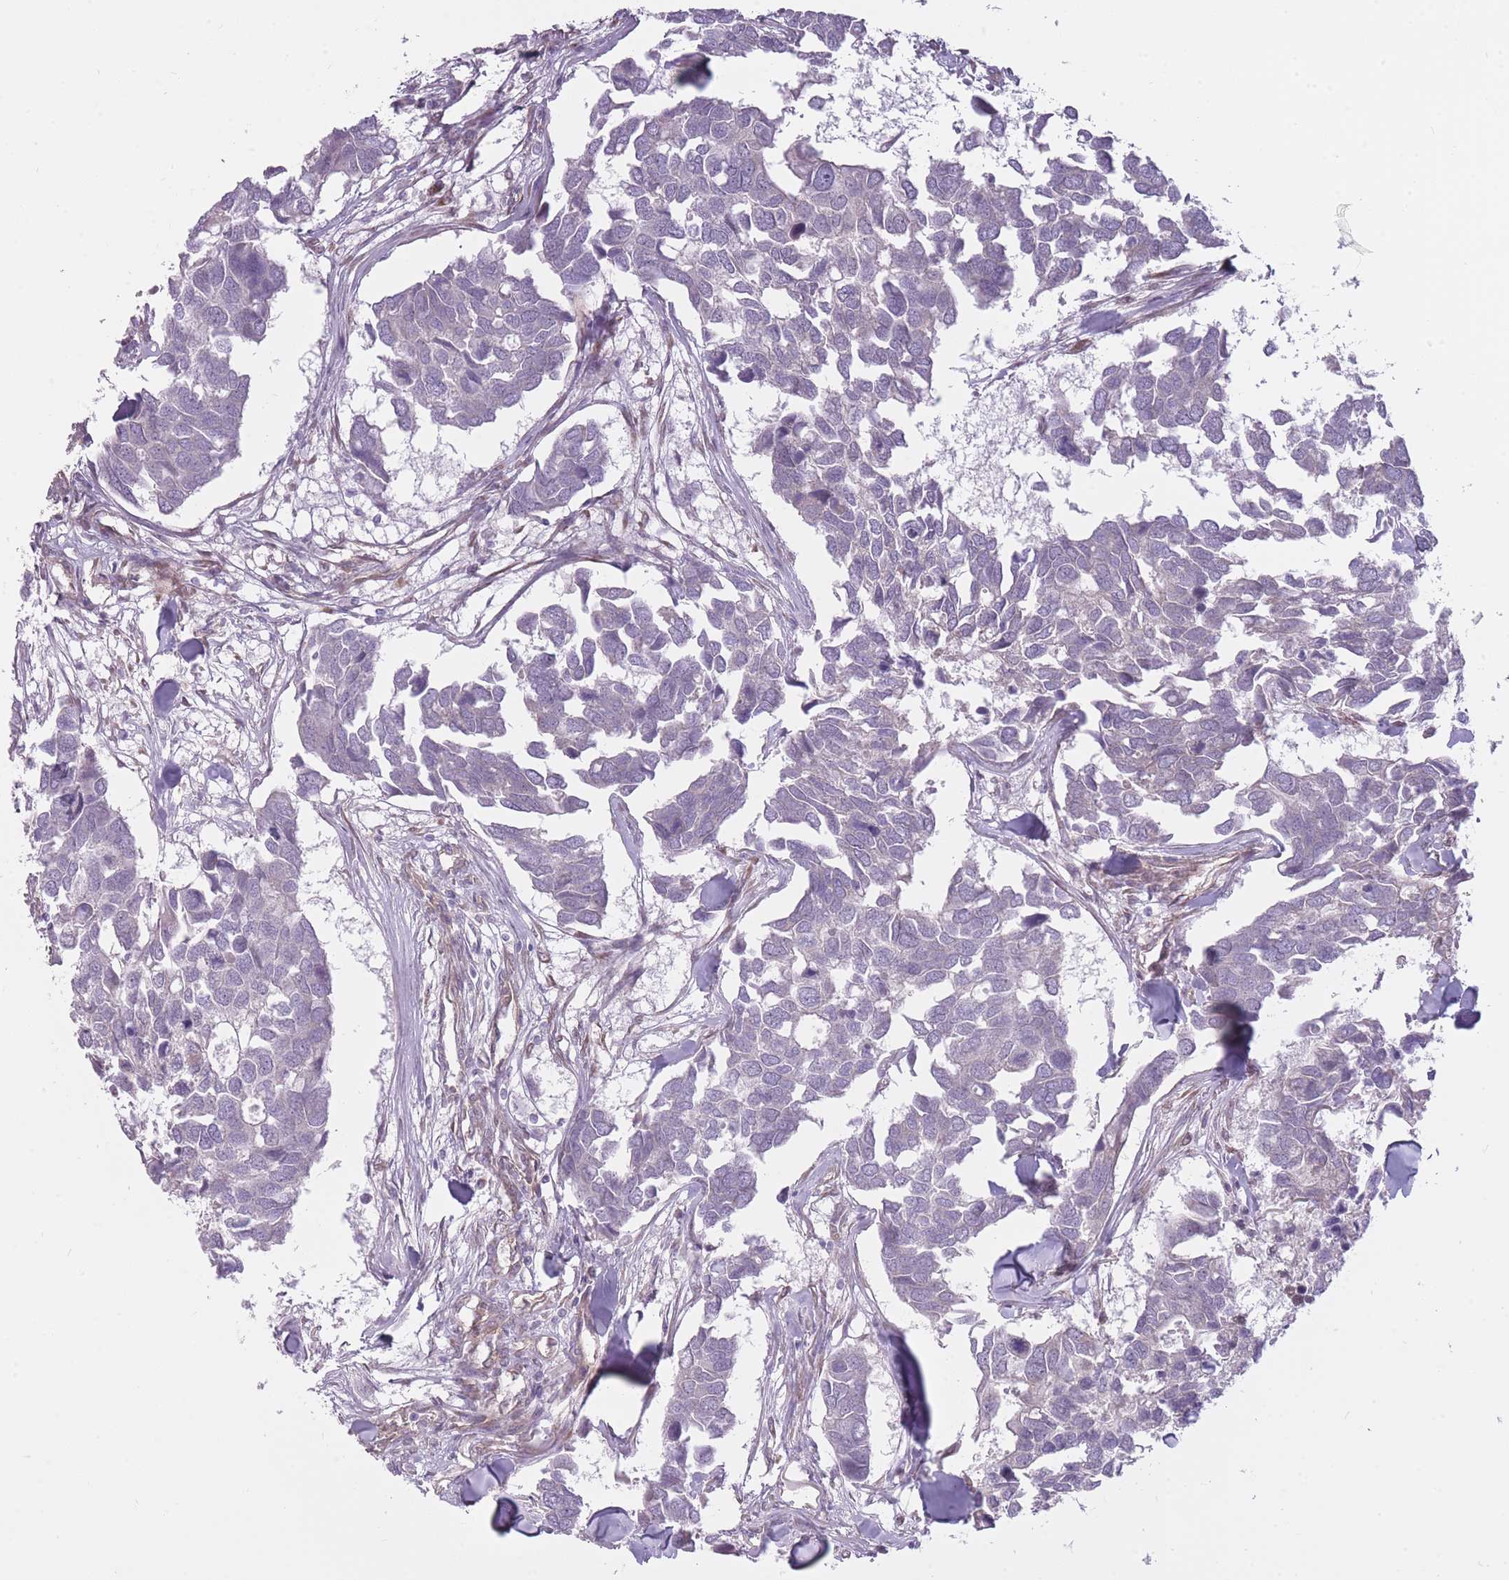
{"staining": {"intensity": "negative", "quantity": "none", "location": "none"}, "tissue": "breast cancer", "cell_type": "Tumor cells", "image_type": "cancer", "snomed": [{"axis": "morphology", "description": "Duct carcinoma"}, {"axis": "topography", "description": "Breast"}], "caption": "A micrograph of breast cancer stained for a protein reveals no brown staining in tumor cells.", "gene": "PGRMC2", "patient": {"sex": "female", "age": 83}}